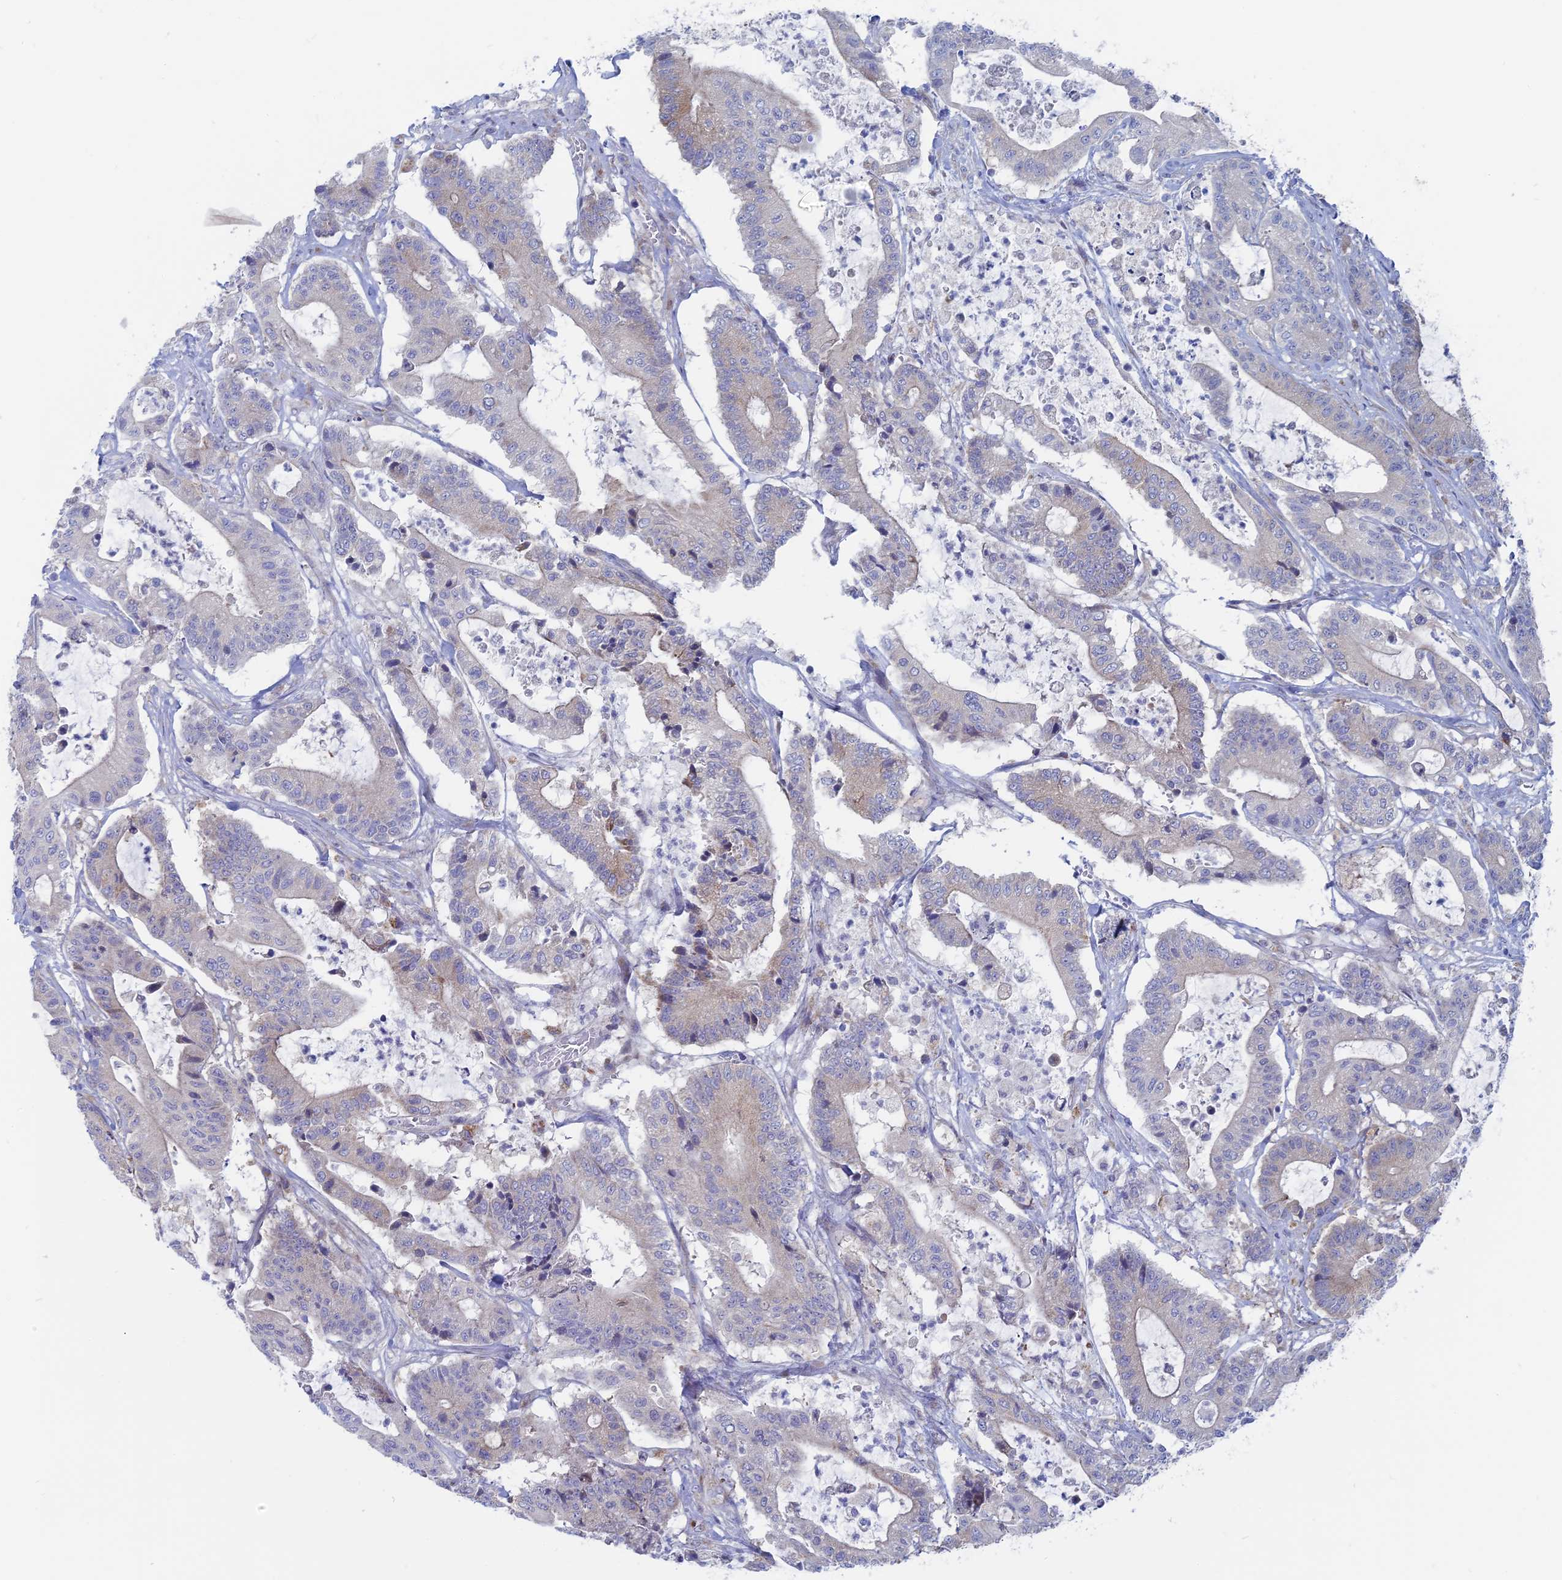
{"staining": {"intensity": "weak", "quantity": "<25%", "location": "cytoplasmic/membranous"}, "tissue": "colorectal cancer", "cell_type": "Tumor cells", "image_type": "cancer", "snomed": [{"axis": "morphology", "description": "Adenocarcinoma, NOS"}, {"axis": "topography", "description": "Colon"}], "caption": "Image shows no protein staining in tumor cells of adenocarcinoma (colorectal) tissue.", "gene": "TBC1D30", "patient": {"sex": "female", "age": 84}}